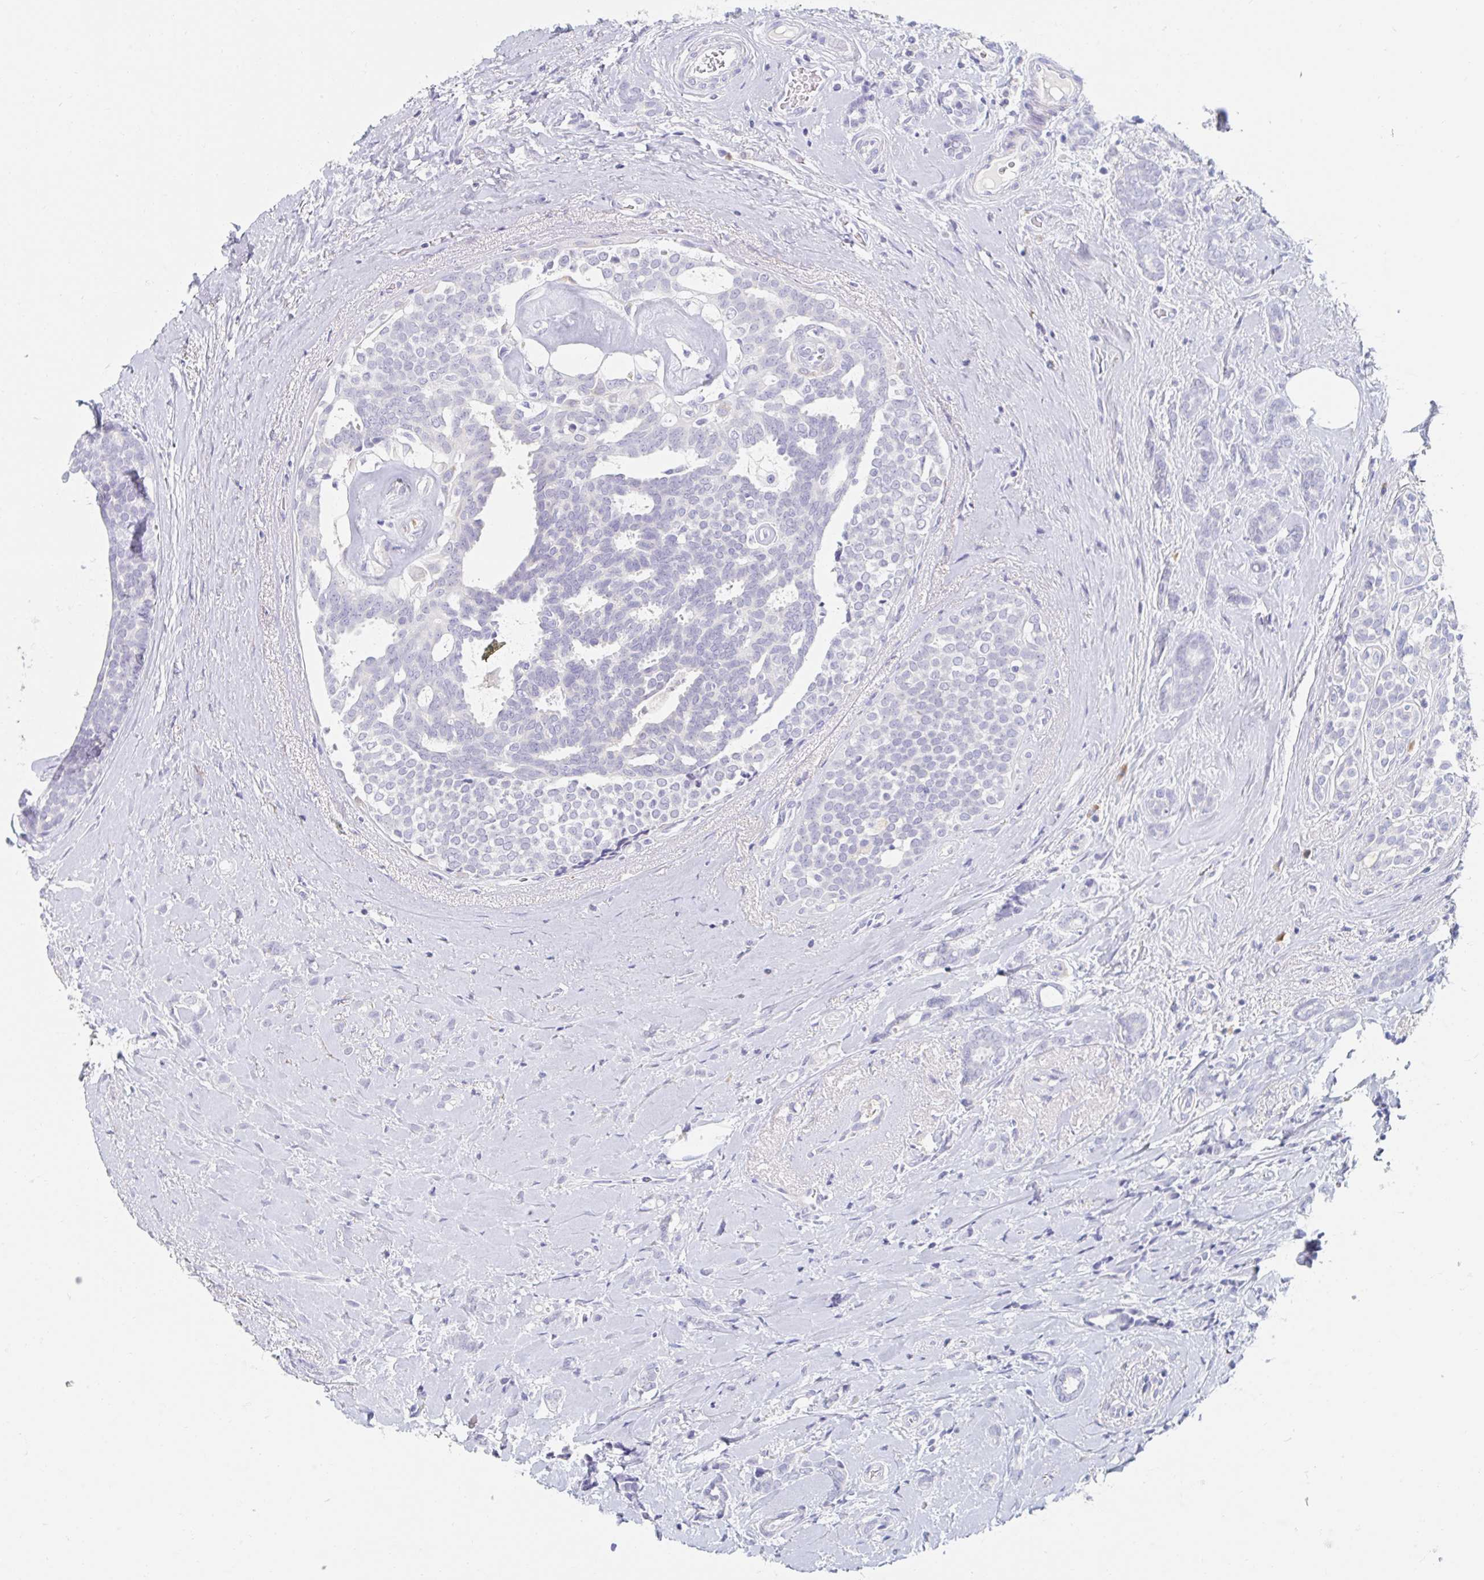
{"staining": {"intensity": "negative", "quantity": "none", "location": "none"}, "tissue": "breast cancer", "cell_type": "Tumor cells", "image_type": "cancer", "snomed": [{"axis": "morphology", "description": "Intraductal carcinoma, in situ"}, {"axis": "morphology", "description": "Duct carcinoma"}, {"axis": "morphology", "description": "Lobular carcinoma, in situ"}, {"axis": "topography", "description": "Breast"}], "caption": "This is an immunohistochemistry (IHC) image of human breast cancer (lobular carcinoma in situ). There is no positivity in tumor cells.", "gene": "MYLK2", "patient": {"sex": "female", "age": 44}}